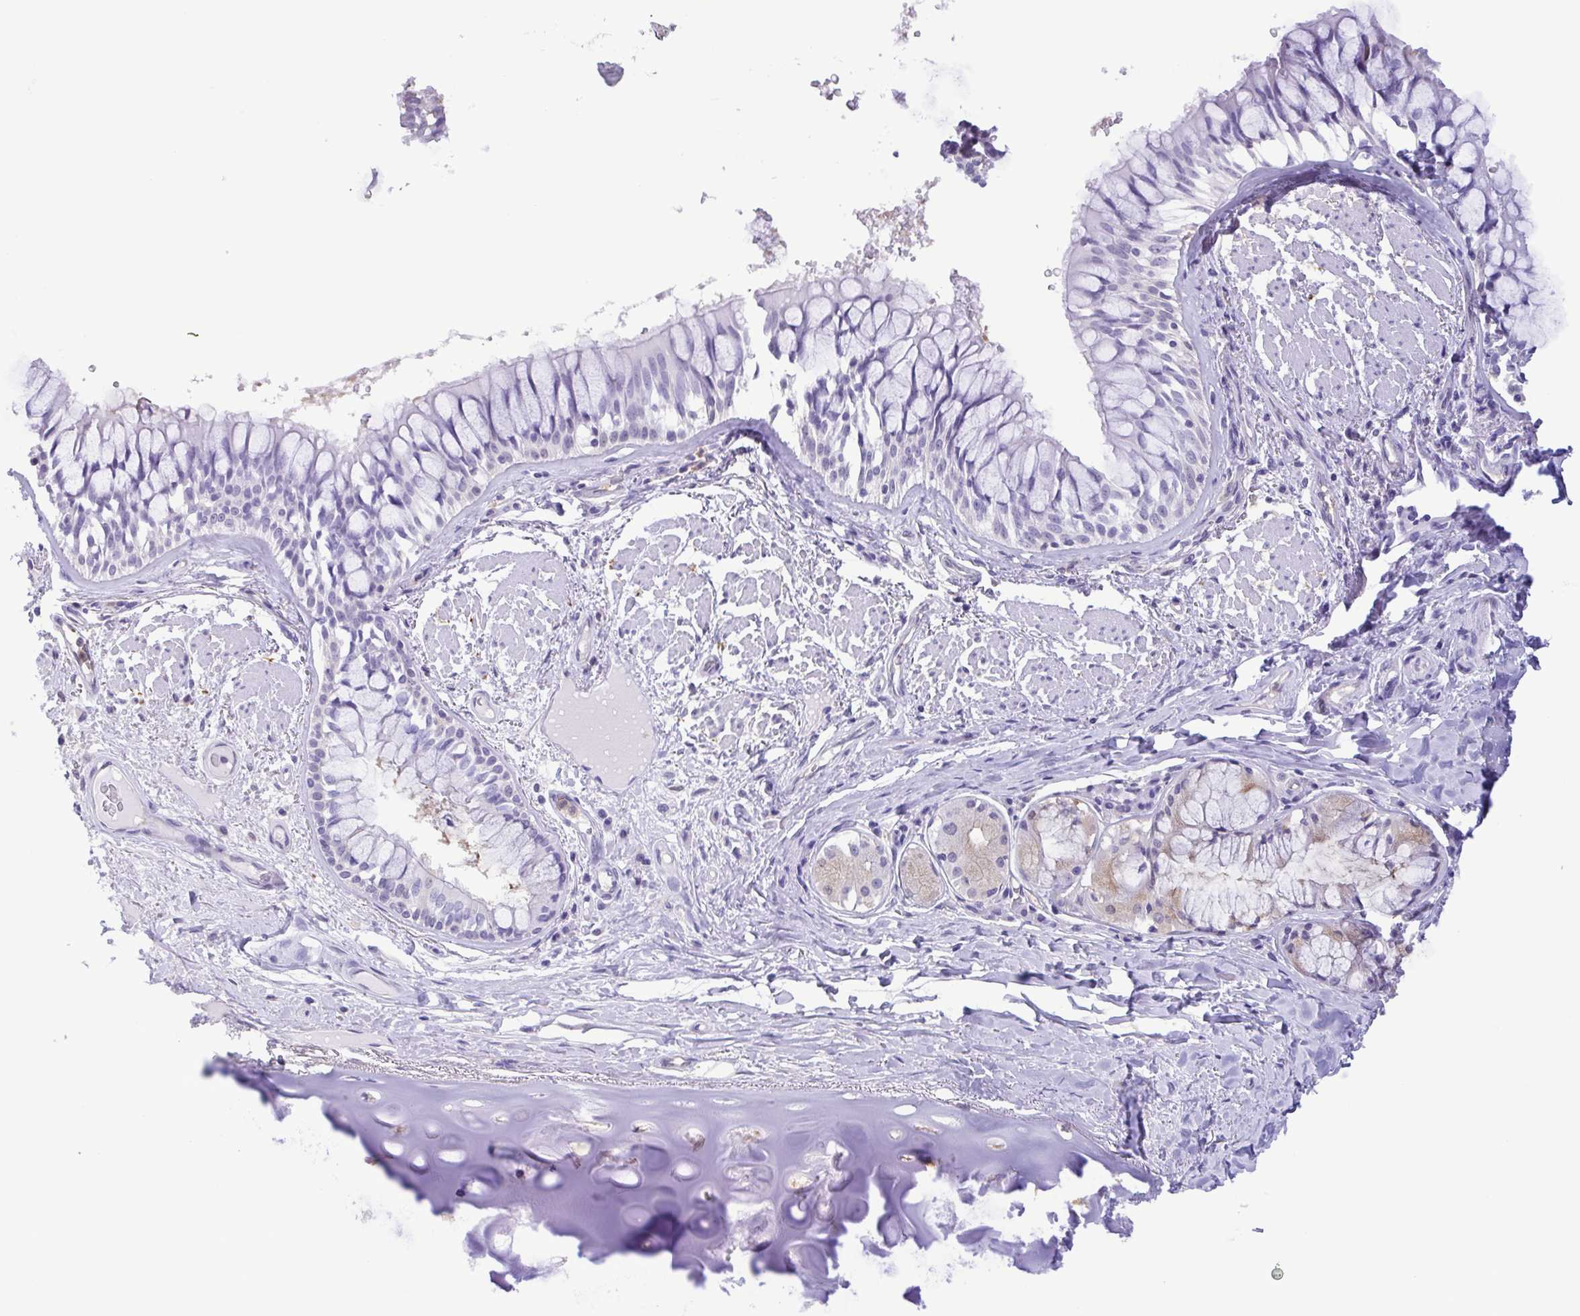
{"staining": {"intensity": "negative", "quantity": "none", "location": "none"}, "tissue": "adipose tissue", "cell_type": "Adipocytes", "image_type": "normal", "snomed": [{"axis": "morphology", "description": "Normal tissue, NOS"}, {"axis": "topography", "description": "Cartilage tissue"}, {"axis": "topography", "description": "Bronchus"}], "caption": "Immunohistochemistry (IHC) micrograph of benign adipose tissue: adipose tissue stained with DAB (3,3'-diaminobenzidine) exhibits no significant protein positivity in adipocytes.", "gene": "LDHC", "patient": {"sex": "male", "age": 64}}